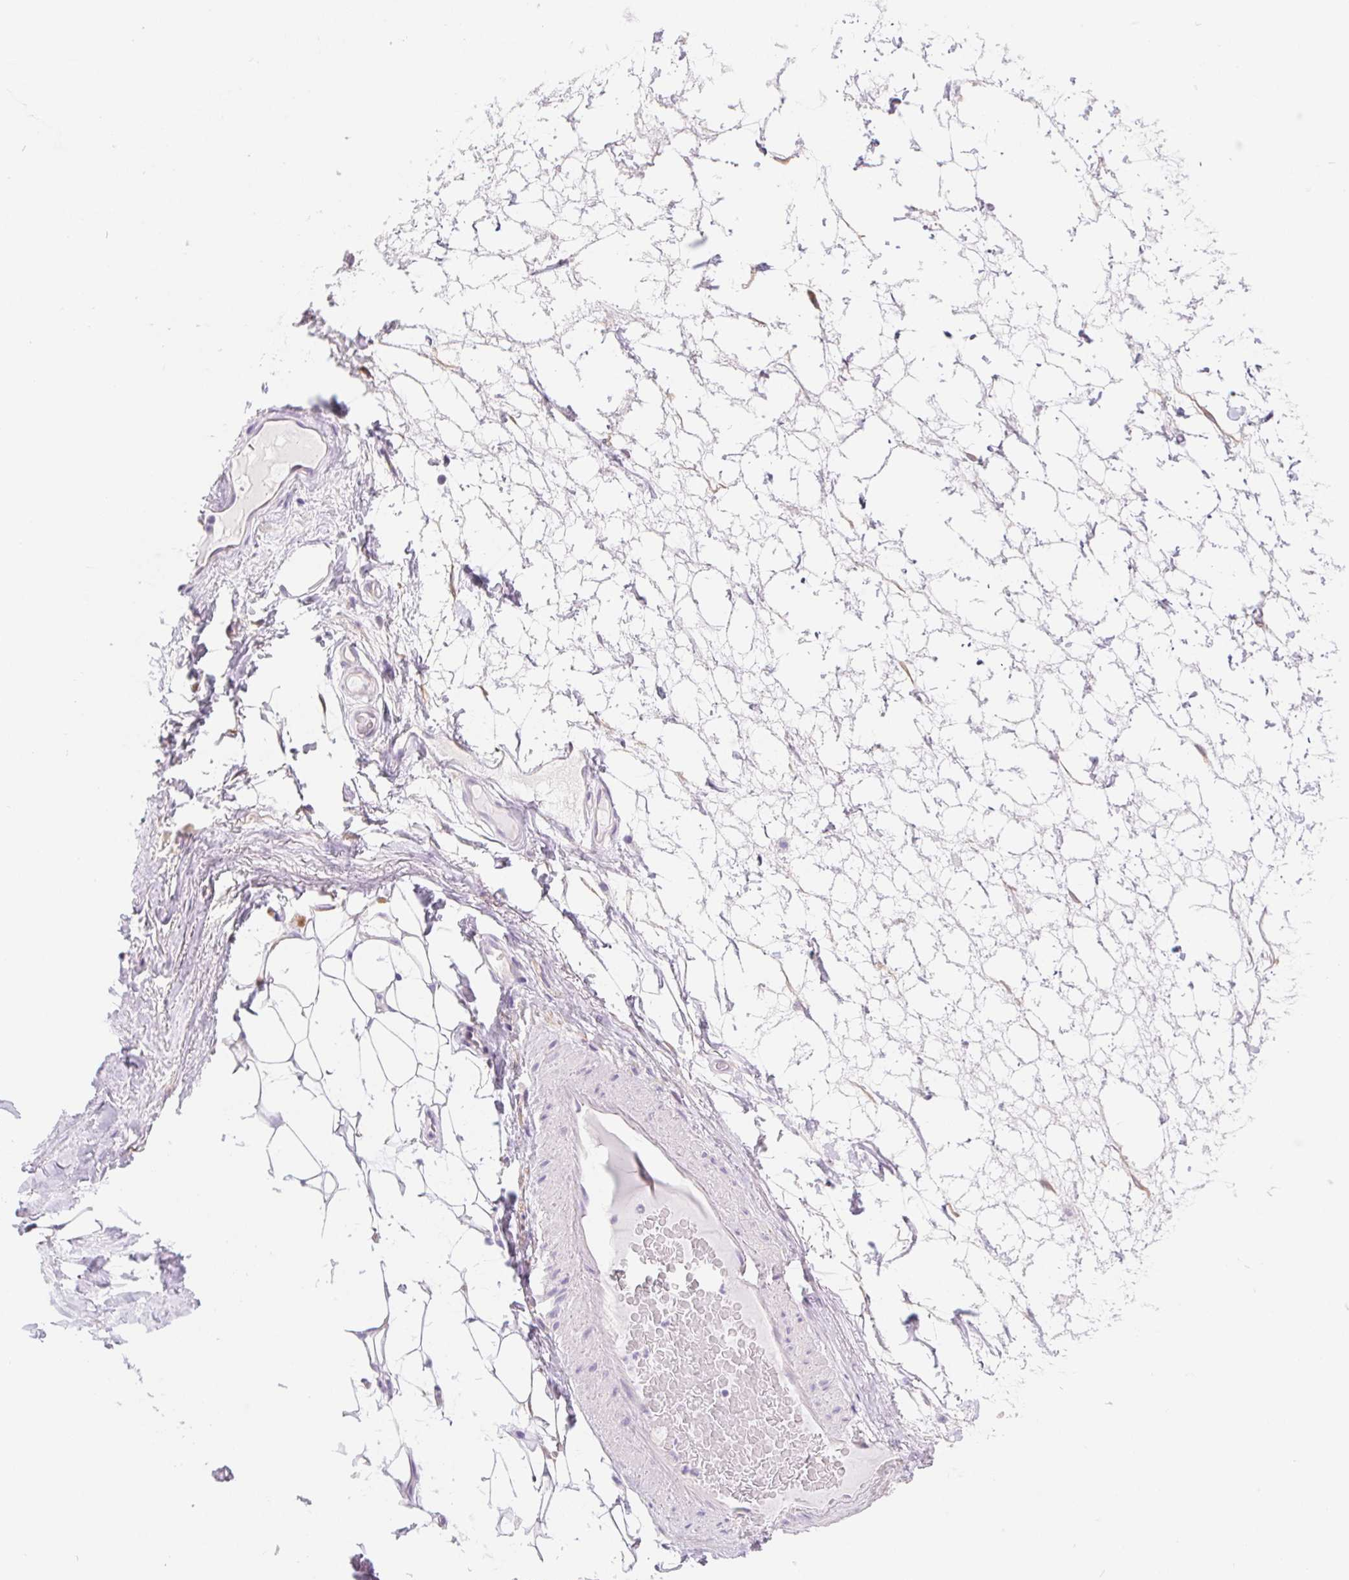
{"staining": {"intensity": "negative", "quantity": "none", "location": "none"}, "tissue": "adipose tissue", "cell_type": "Adipocytes", "image_type": "normal", "snomed": [{"axis": "morphology", "description": "Normal tissue, NOS"}, {"axis": "topography", "description": "Lymph node"}, {"axis": "topography", "description": "Cartilage tissue"}, {"axis": "topography", "description": "Nasopharynx"}], "caption": "This photomicrograph is of benign adipose tissue stained with immunohistochemistry to label a protein in brown with the nuclei are counter-stained blue. There is no positivity in adipocytes. The staining was performed using DAB (3,3'-diaminobenzidine) to visualize the protein expression in brown, while the nuclei were stained in blue with hematoxylin (Magnification: 20x).", "gene": "PNLIP", "patient": {"sex": "male", "age": 63}}